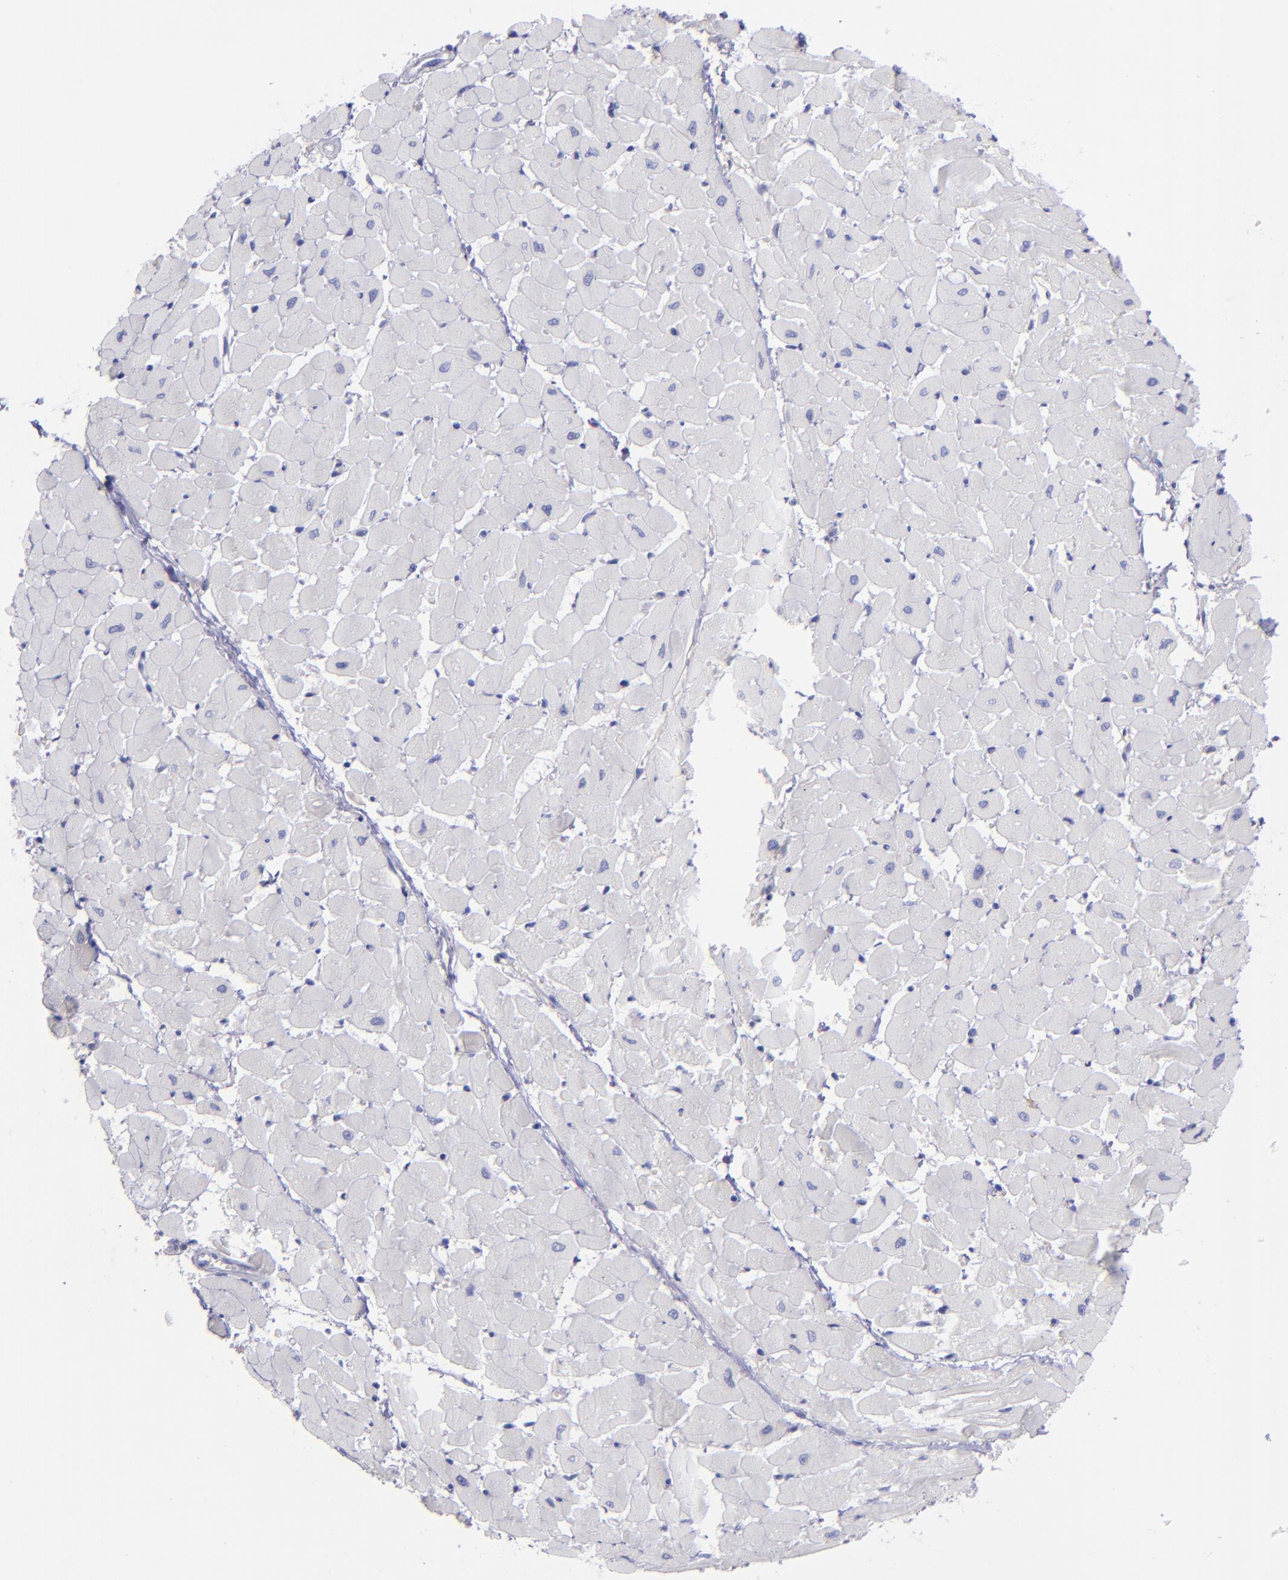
{"staining": {"intensity": "negative", "quantity": "none", "location": "none"}, "tissue": "heart muscle", "cell_type": "Cardiomyocytes", "image_type": "normal", "snomed": [{"axis": "morphology", "description": "Normal tissue, NOS"}, {"axis": "topography", "description": "Heart"}], "caption": "The histopathology image shows no staining of cardiomyocytes in benign heart muscle.", "gene": "CD82", "patient": {"sex": "female", "age": 19}}